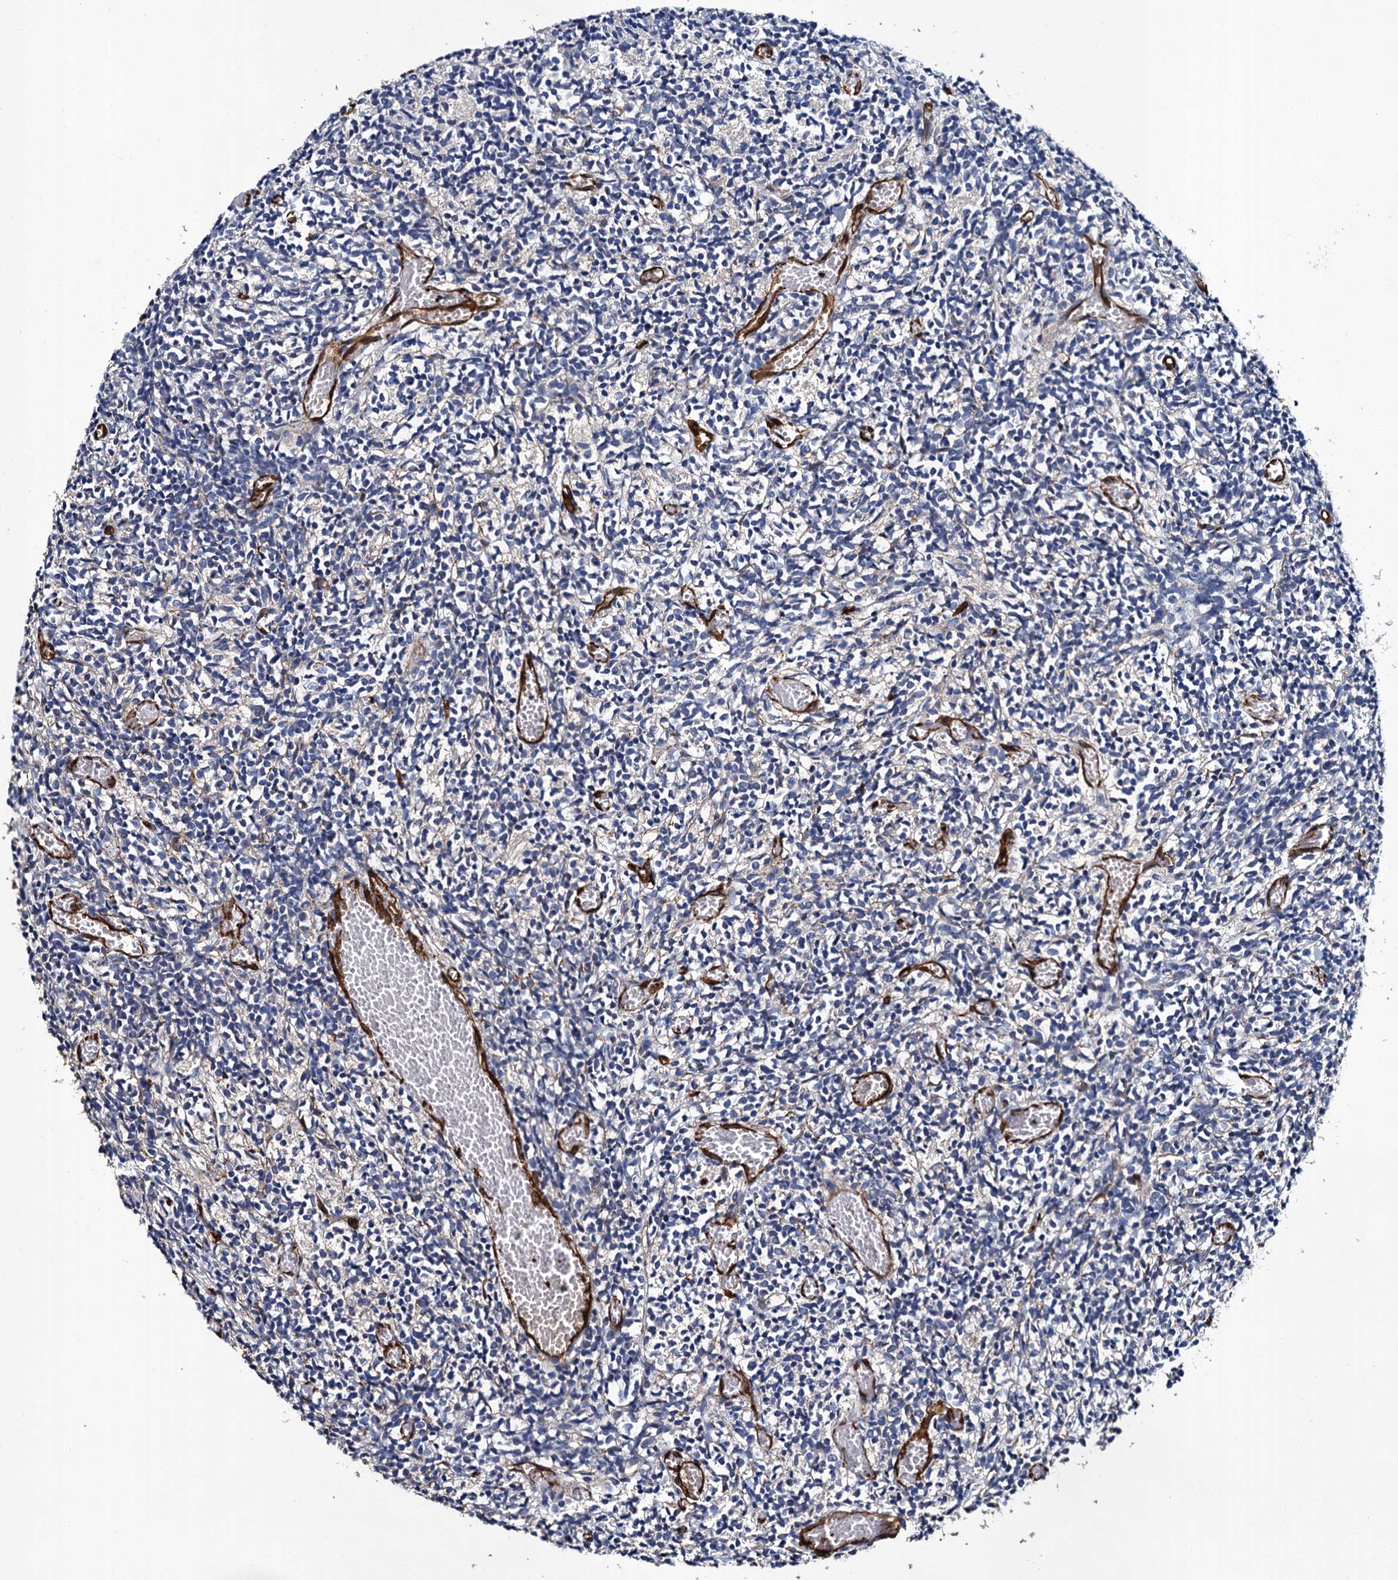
{"staining": {"intensity": "negative", "quantity": "none", "location": "none"}, "tissue": "glioma", "cell_type": "Tumor cells", "image_type": "cancer", "snomed": [{"axis": "morphology", "description": "Glioma, malignant, Low grade"}, {"axis": "topography", "description": "Brain"}], "caption": "DAB immunohistochemical staining of human glioma demonstrates no significant expression in tumor cells.", "gene": "CACNA1C", "patient": {"sex": "female", "age": 1}}